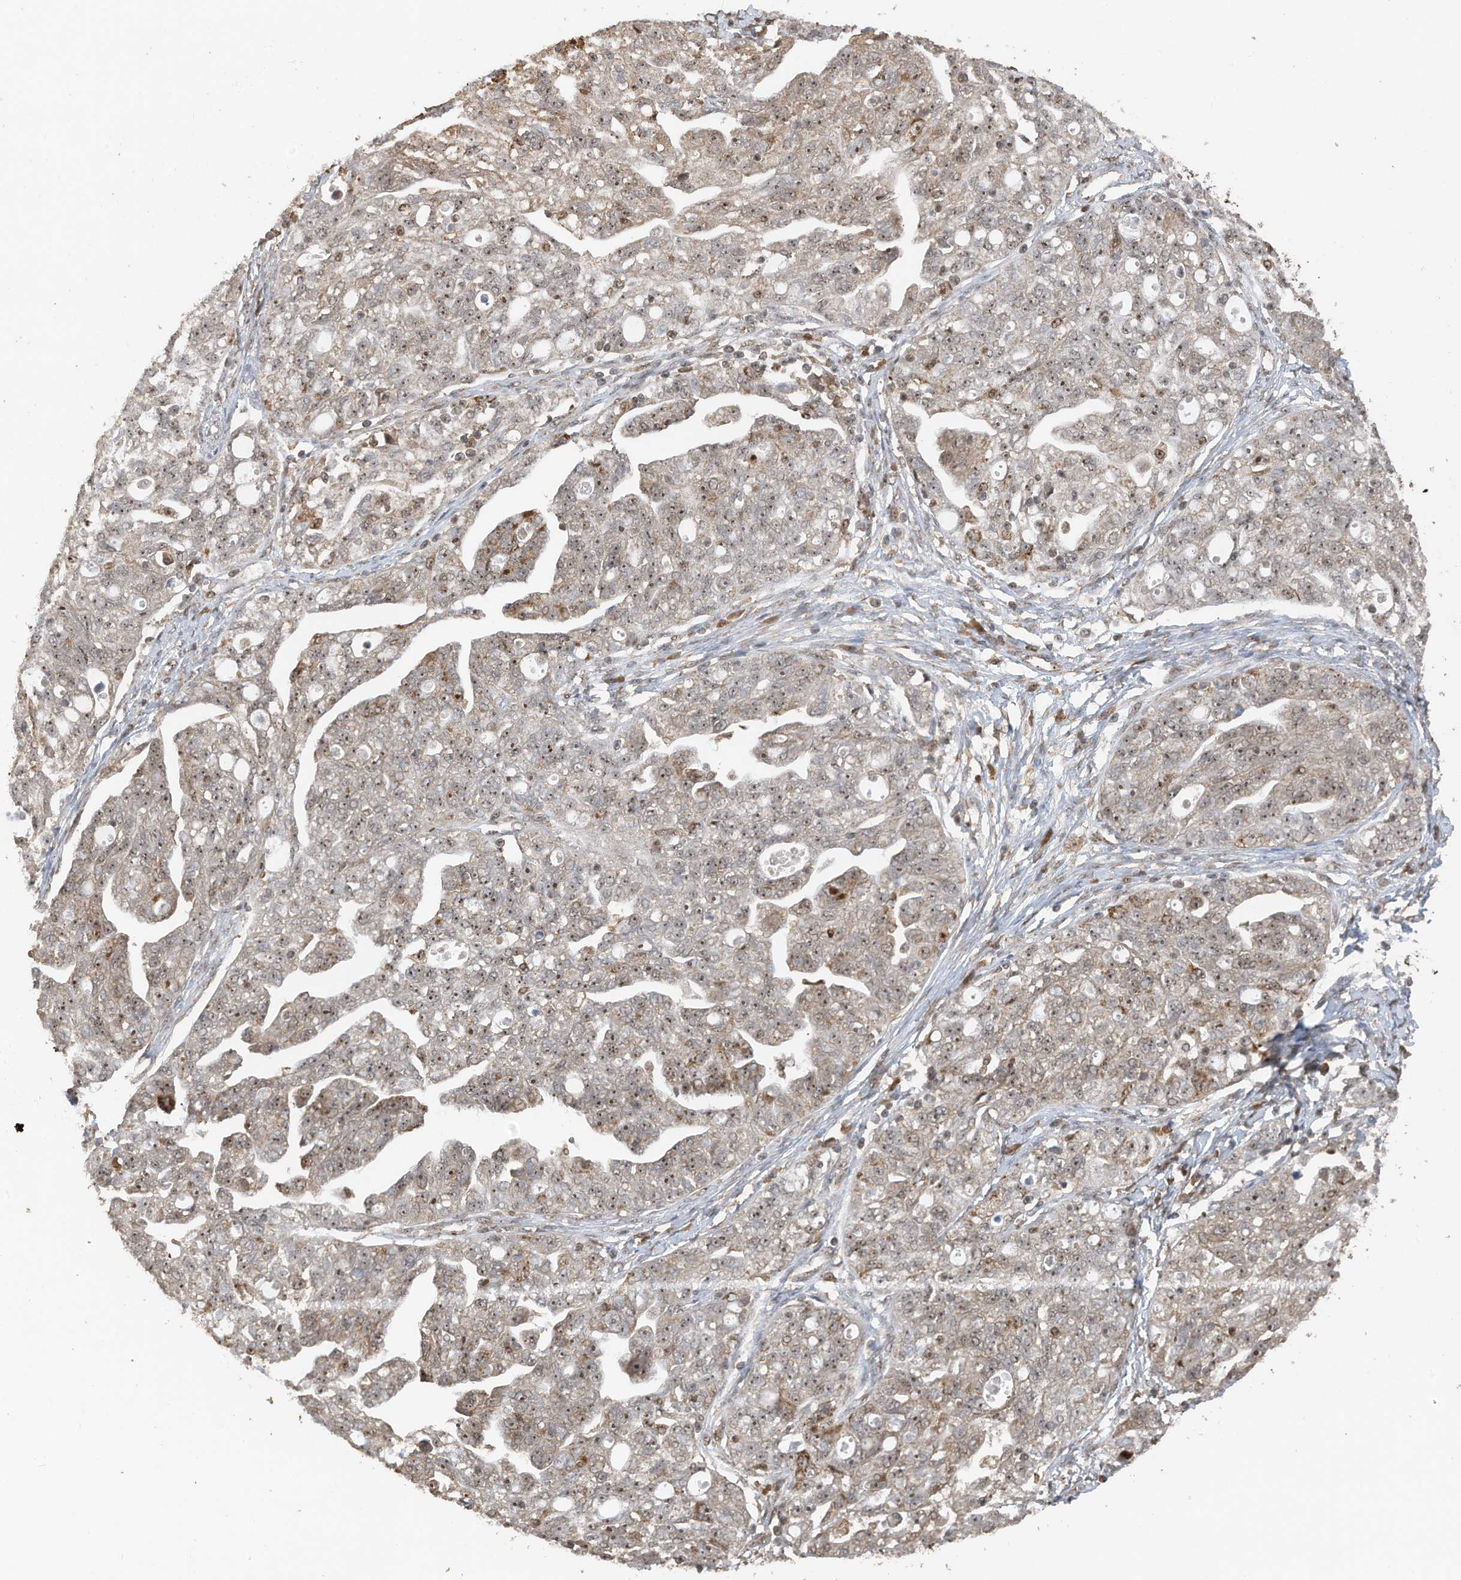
{"staining": {"intensity": "moderate", "quantity": ">75%", "location": "nuclear"}, "tissue": "ovarian cancer", "cell_type": "Tumor cells", "image_type": "cancer", "snomed": [{"axis": "morphology", "description": "Carcinoma, NOS"}, {"axis": "morphology", "description": "Cystadenocarcinoma, serous, NOS"}, {"axis": "topography", "description": "Ovary"}], "caption": "Ovarian cancer (carcinoma) stained for a protein demonstrates moderate nuclear positivity in tumor cells. (DAB IHC with brightfield microscopy, high magnification).", "gene": "ERLEC1", "patient": {"sex": "female", "age": 69}}